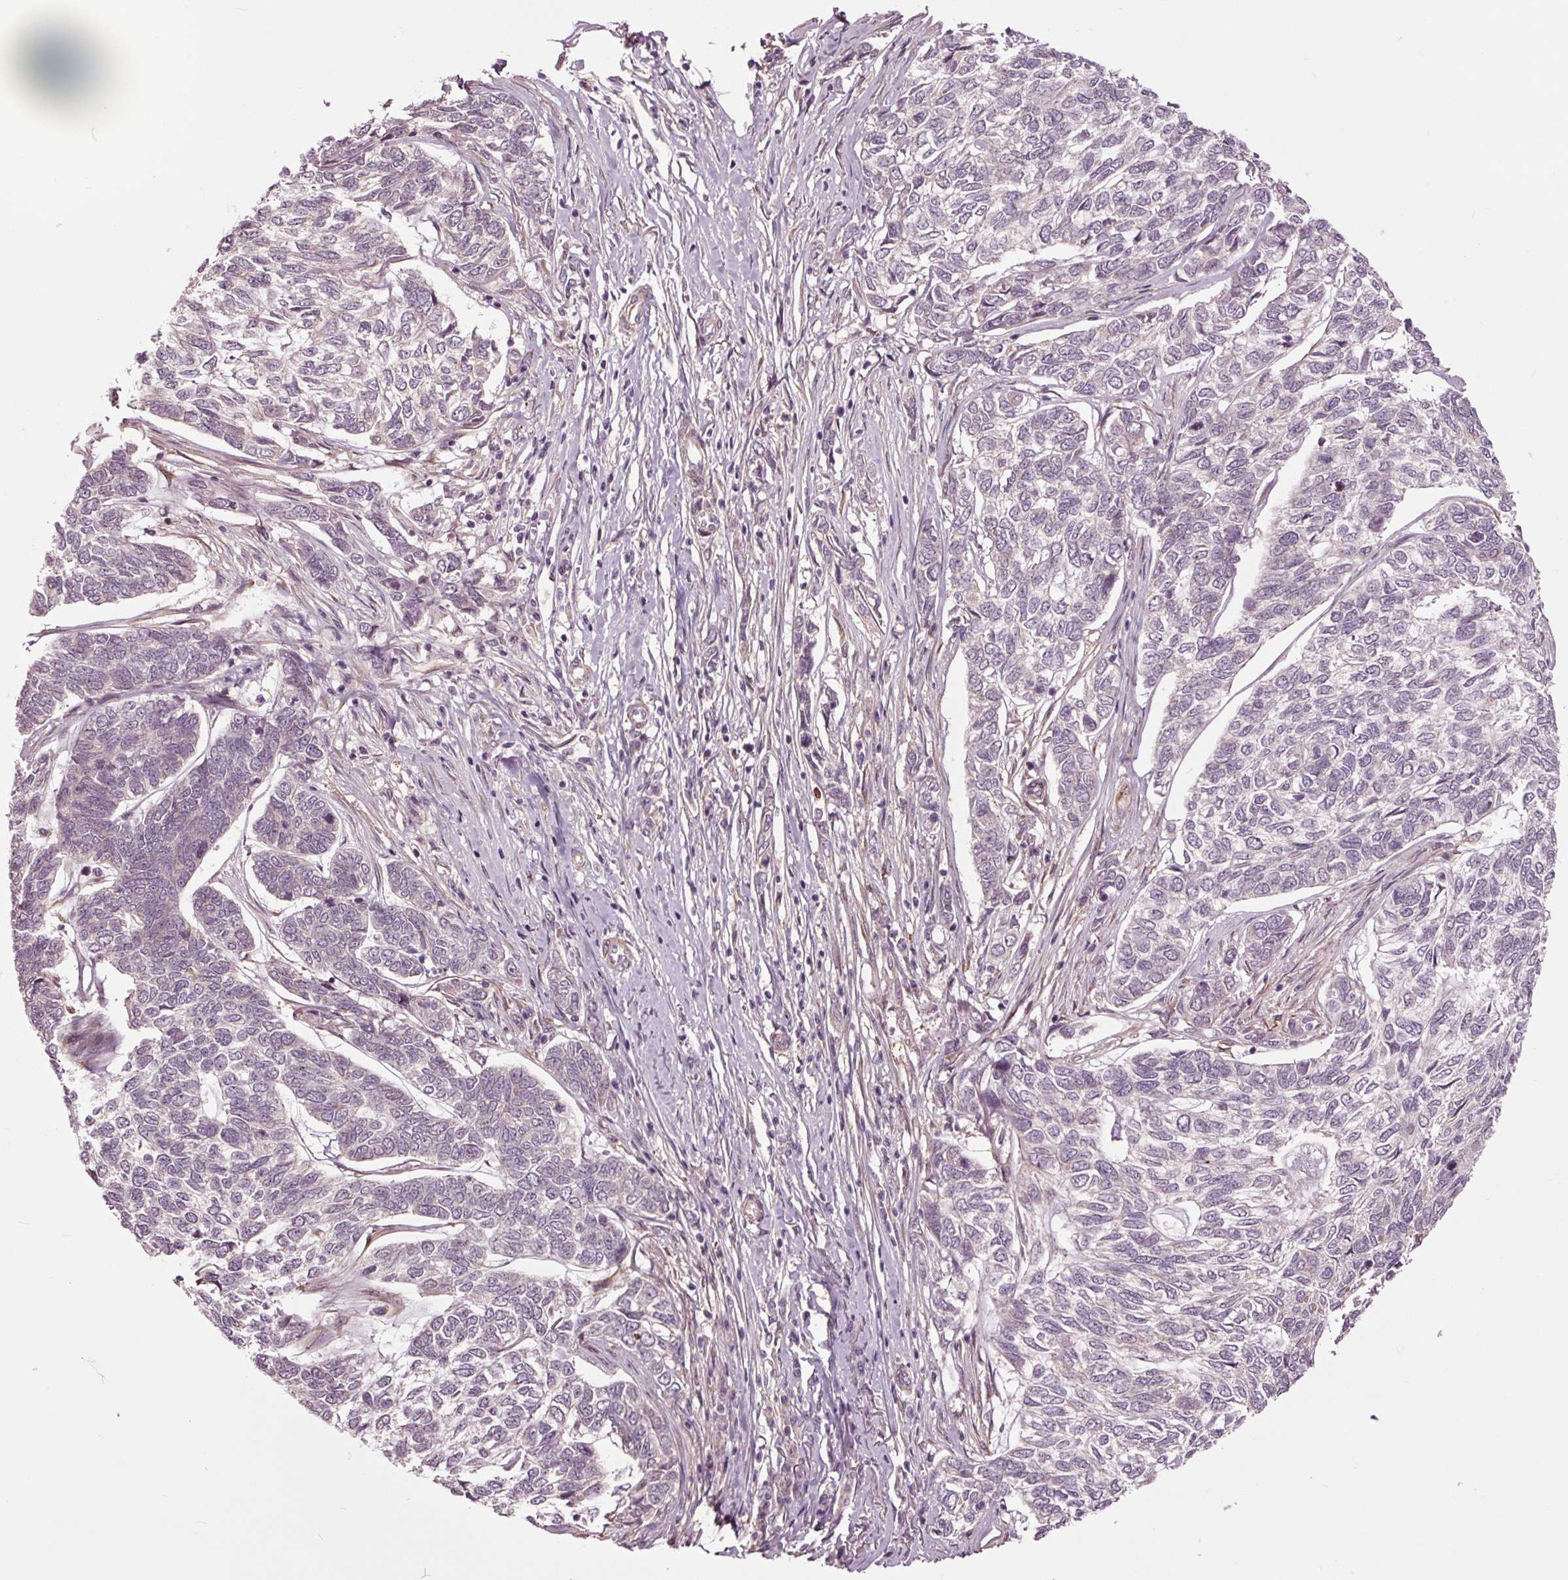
{"staining": {"intensity": "negative", "quantity": "none", "location": "none"}, "tissue": "skin cancer", "cell_type": "Tumor cells", "image_type": "cancer", "snomed": [{"axis": "morphology", "description": "Basal cell carcinoma"}, {"axis": "topography", "description": "Skin"}], "caption": "Immunohistochemical staining of human skin cancer exhibits no significant positivity in tumor cells. Brightfield microscopy of IHC stained with DAB (3,3'-diaminobenzidine) (brown) and hematoxylin (blue), captured at high magnification.", "gene": "HAUS5", "patient": {"sex": "female", "age": 65}}